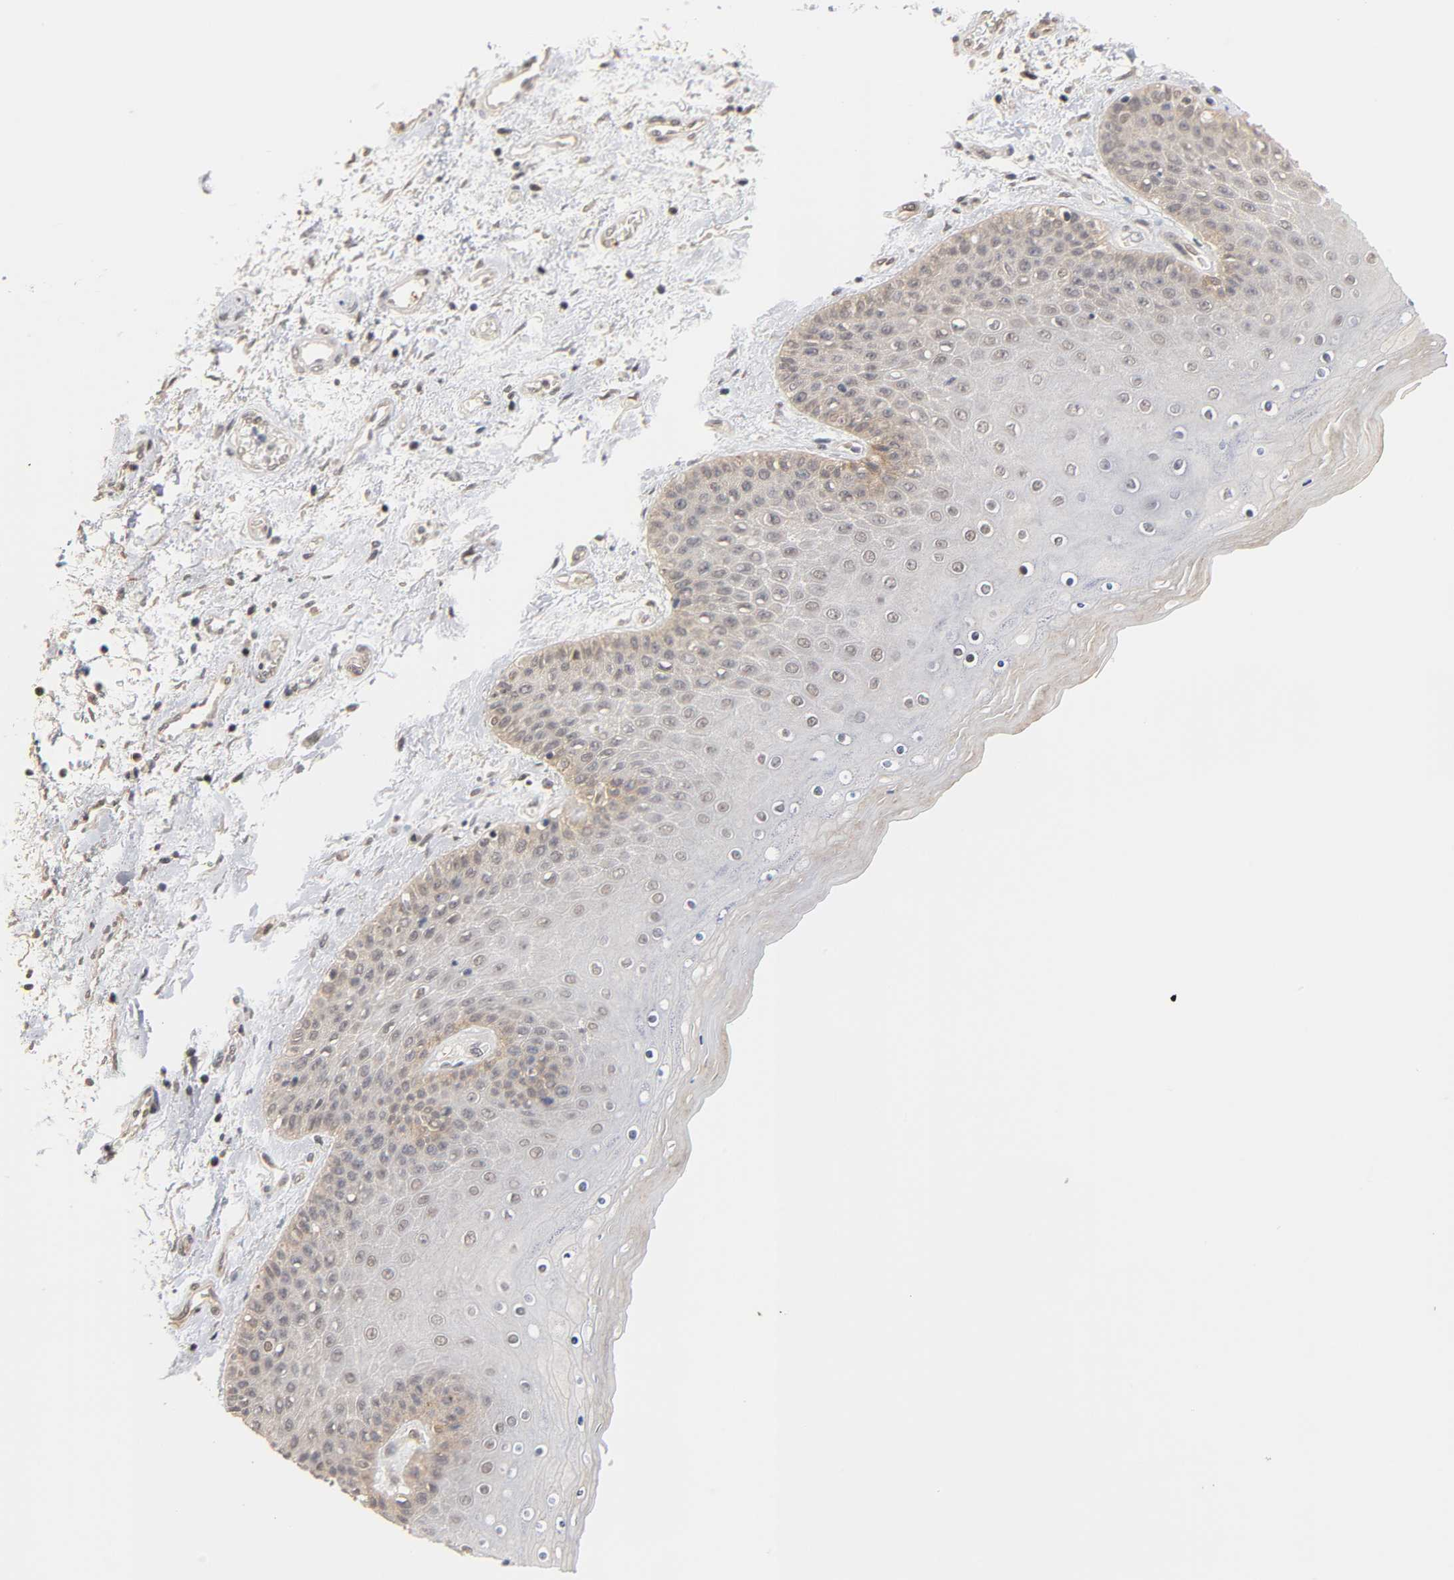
{"staining": {"intensity": "moderate", "quantity": "<25%", "location": "cytoplasmic/membranous,nuclear"}, "tissue": "skin", "cell_type": "Epidermal cells", "image_type": "normal", "snomed": [{"axis": "morphology", "description": "Normal tissue, NOS"}, {"axis": "topography", "description": "Anal"}], "caption": "Immunohistochemical staining of normal human skin demonstrates low levels of moderate cytoplasmic/membranous,nuclear staining in approximately <25% of epidermal cells.", "gene": "HTR1E", "patient": {"sex": "female", "age": 46}}